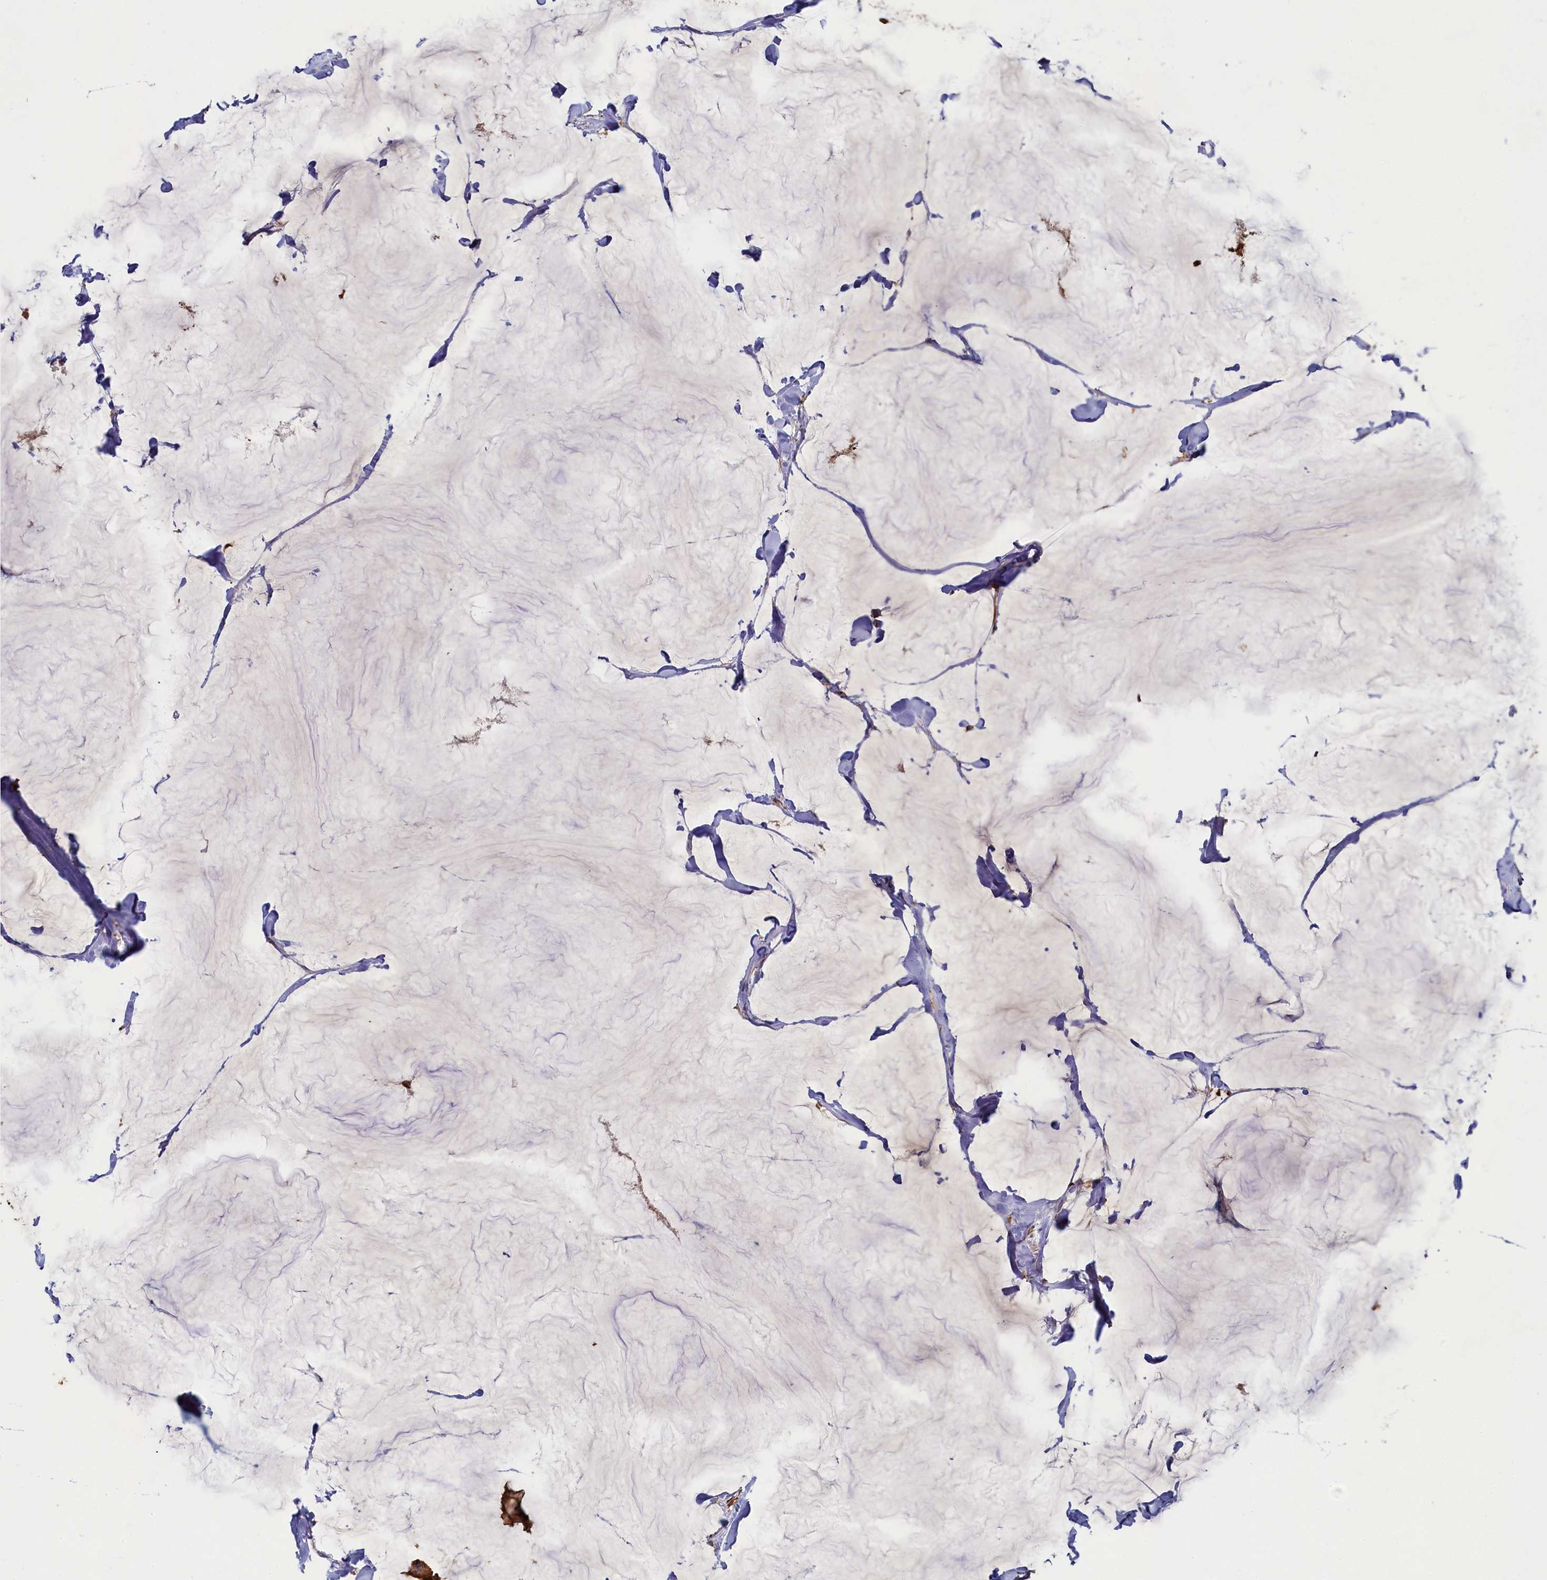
{"staining": {"intensity": "moderate", "quantity": ">75%", "location": "cytoplasmic/membranous"}, "tissue": "breast cancer", "cell_type": "Tumor cells", "image_type": "cancer", "snomed": [{"axis": "morphology", "description": "Duct carcinoma"}, {"axis": "topography", "description": "Breast"}], "caption": "Breast cancer stained with a brown dye reveals moderate cytoplasmic/membranous positive positivity in approximately >75% of tumor cells.", "gene": "TIMM8B", "patient": {"sex": "female", "age": 93}}